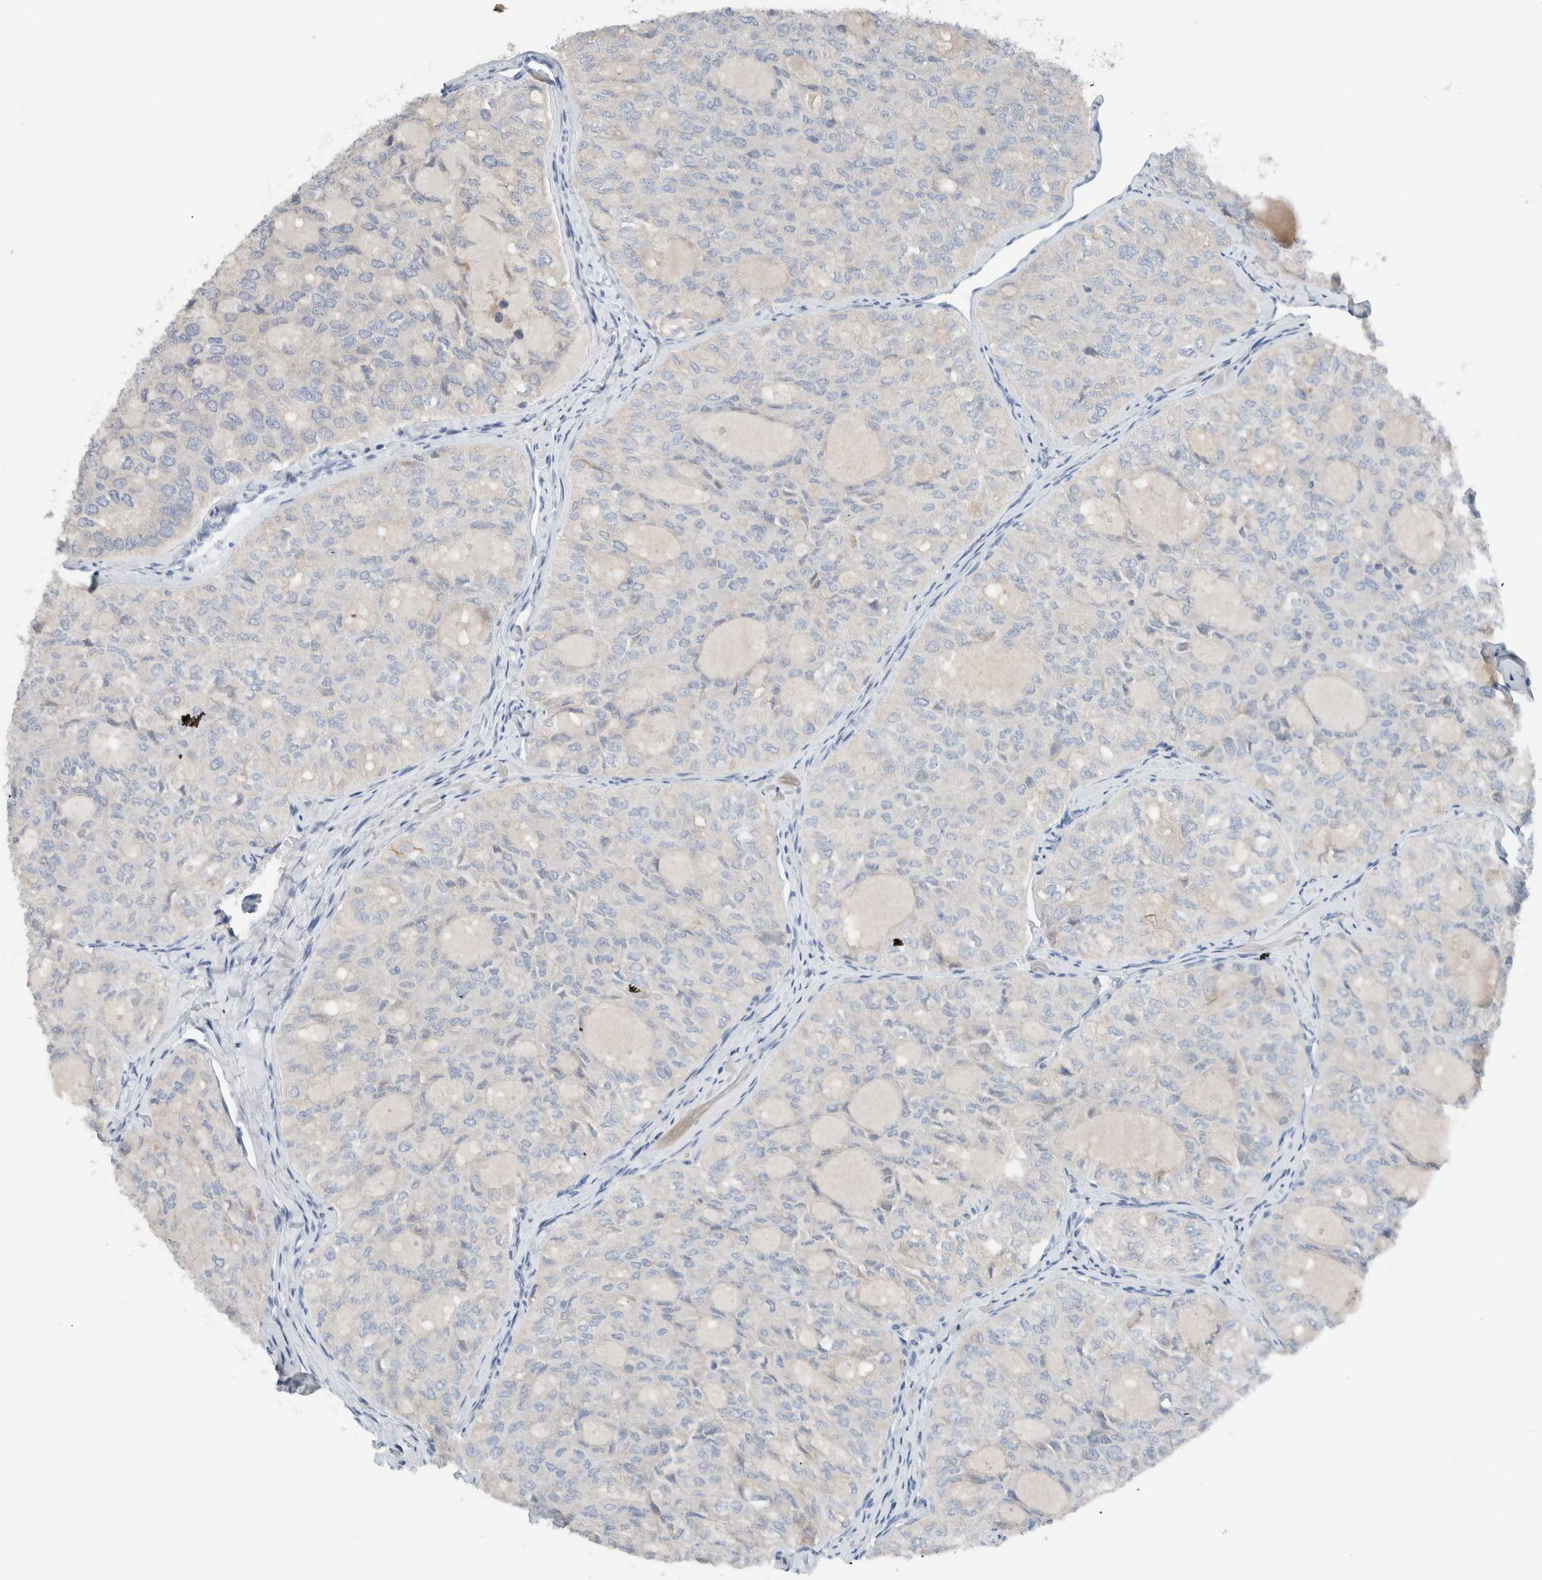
{"staining": {"intensity": "negative", "quantity": "none", "location": "none"}, "tissue": "thyroid cancer", "cell_type": "Tumor cells", "image_type": "cancer", "snomed": [{"axis": "morphology", "description": "Follicular adenoma carcinoma, NOS"}, {"axis": "topography", "description": "Thyroid gland"}], "caption": "A high-resolution photomicrograph shows IHC staining of thyroid follicular adenoma carcinoma, which demonstrates no significant positivity in tumor cells.", "gene": "DUOX1", "patient": {"sex": "male", "age": 75}}